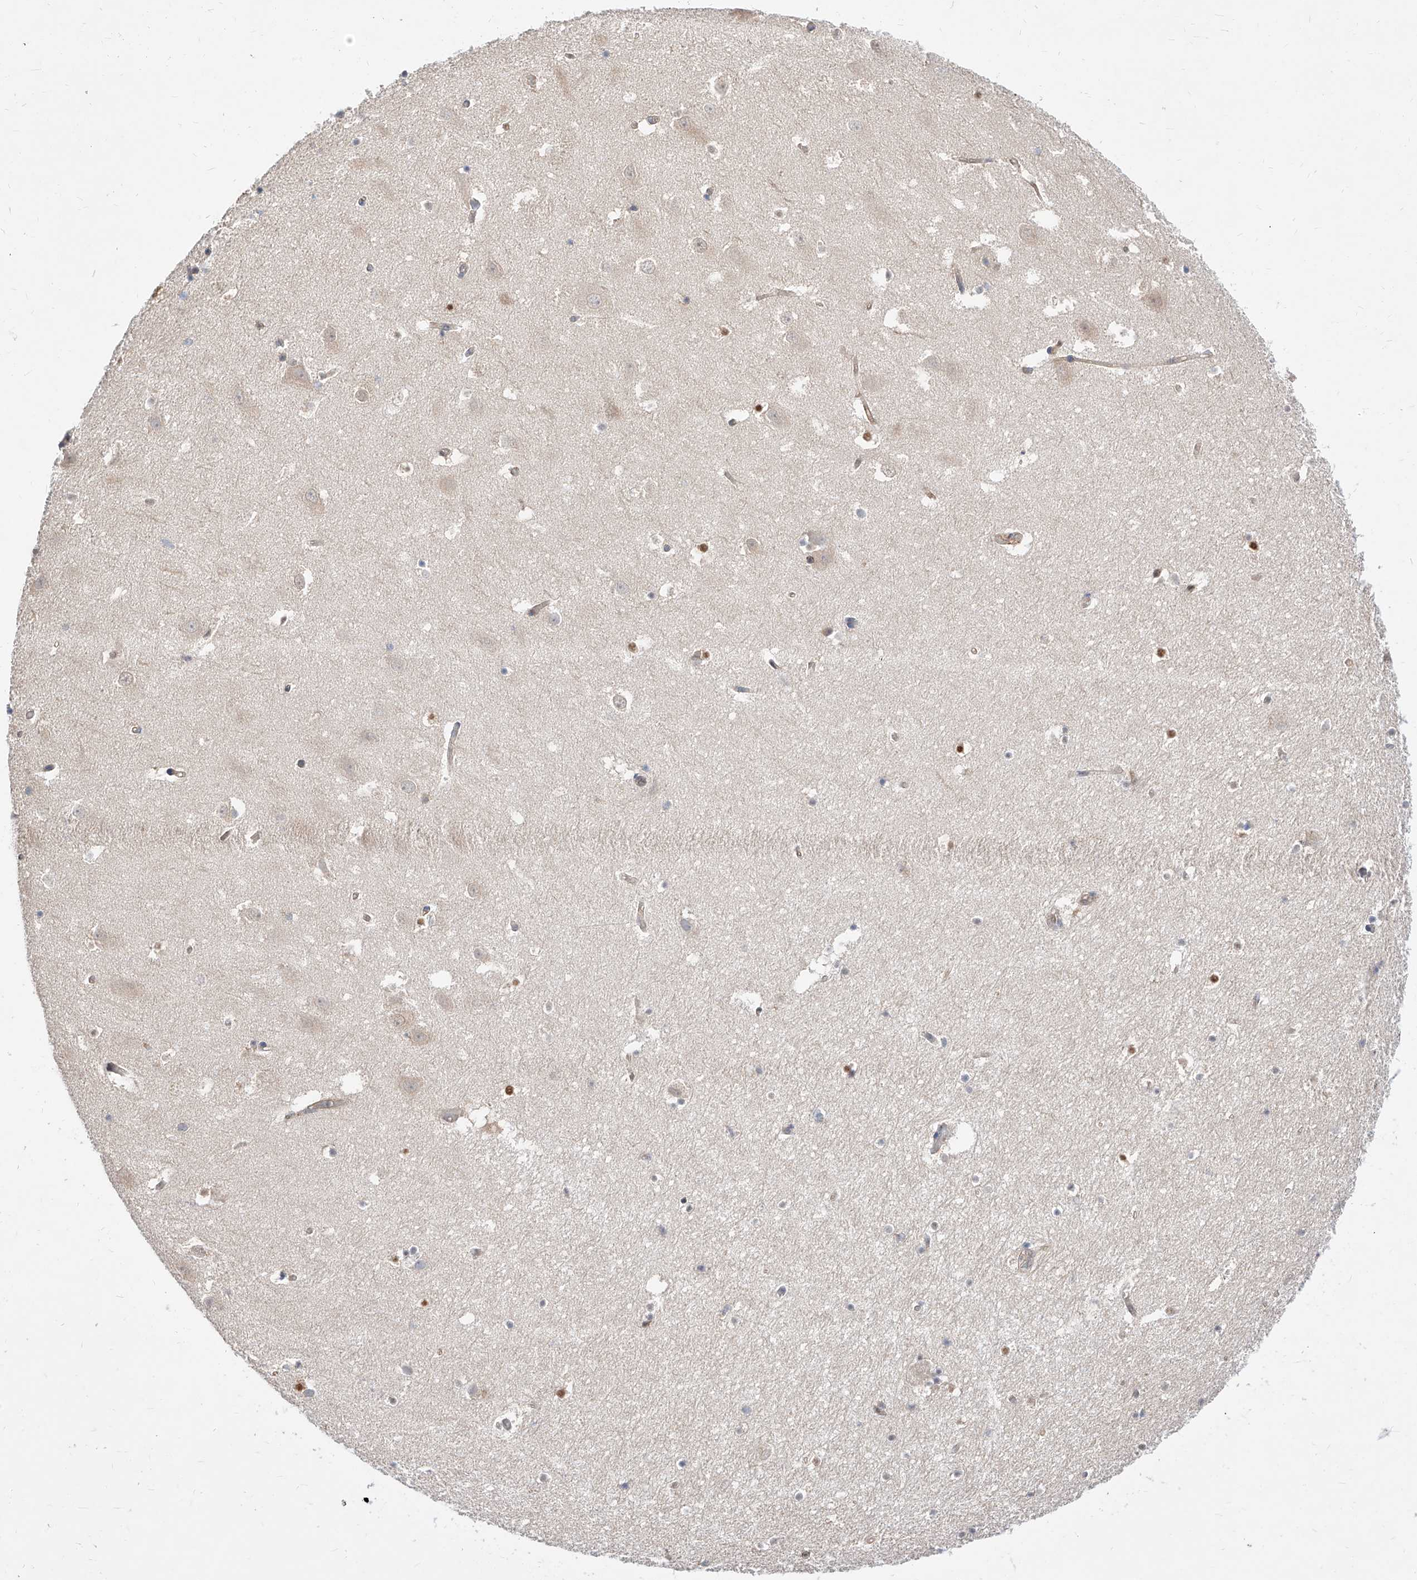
{"staining": {"intensity": "moderate", "quantity": "<25%", "location": "nuclear"}, "tissue": "hippocampus", "cell_type": "Glial cells", "image_type": "normal", "snomed": [{"axis": "morphology", "description": "Normal tissue, NOS"}, {"axis": "topography", "description": "Hippocampus"}], "caption": "Brown immunohistochemical staining in benign human hippocampus displays moderate nuclear expression in approximately <25% of glial cells.", "gene": "TSNAX", "patient": {"sex": "female", "age": 52}}